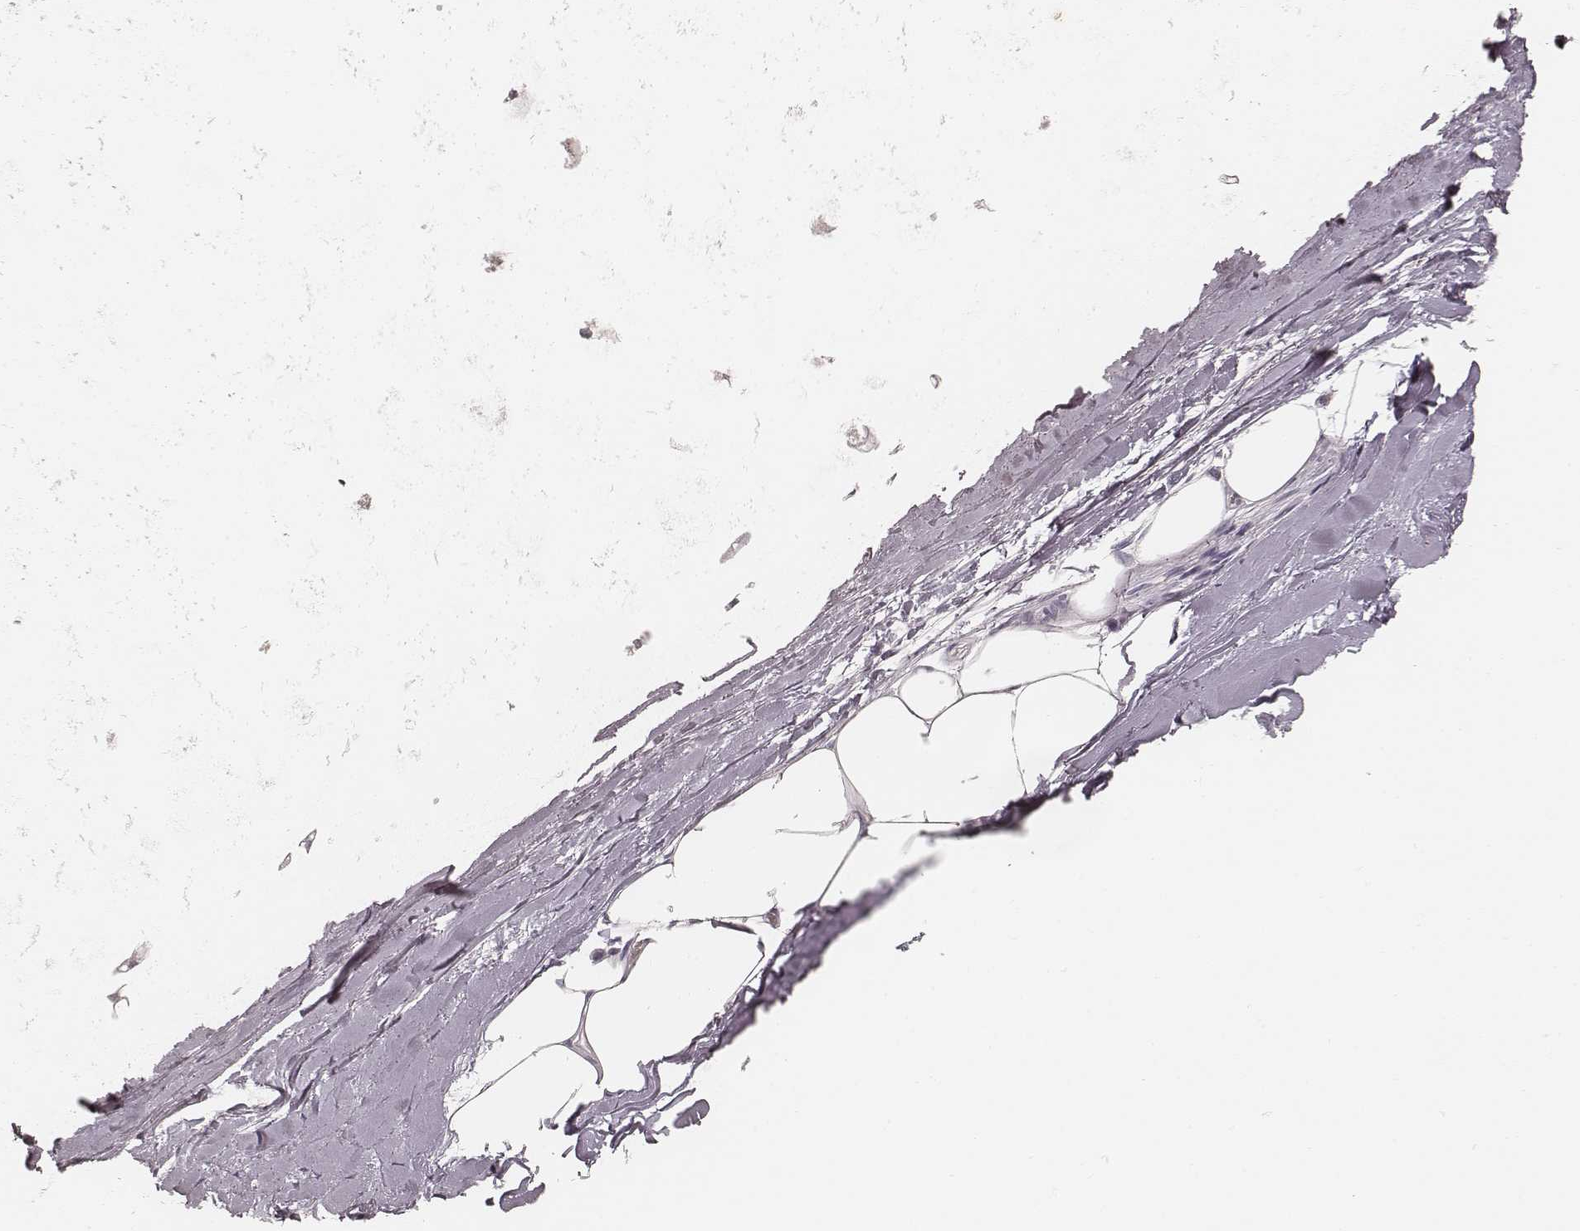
{"staining": {"intensity": "negative", "quantity": "none", "location": "none"}, "tissue": "adipose tissue", "cell_type": "Adipocytes", "image_type": "normal", "snomed": [{"axis": "morphology", "description": "Normal tissue, NOS"}, {"axis": "topography", "description": "Lymph node"}, {"axis": "topography", "description": "Bronchus"}], "caption": "Normal adipose tissue was stained to show a protein in brown. There is no significant staining in adipocytes. (Stains: DAB IHC with hematoxylin counter stain, Microscopy: brightfield microscopy at high magnification).", "gene": "KRT26", "patient": {"sex": "female", "age": 70}}